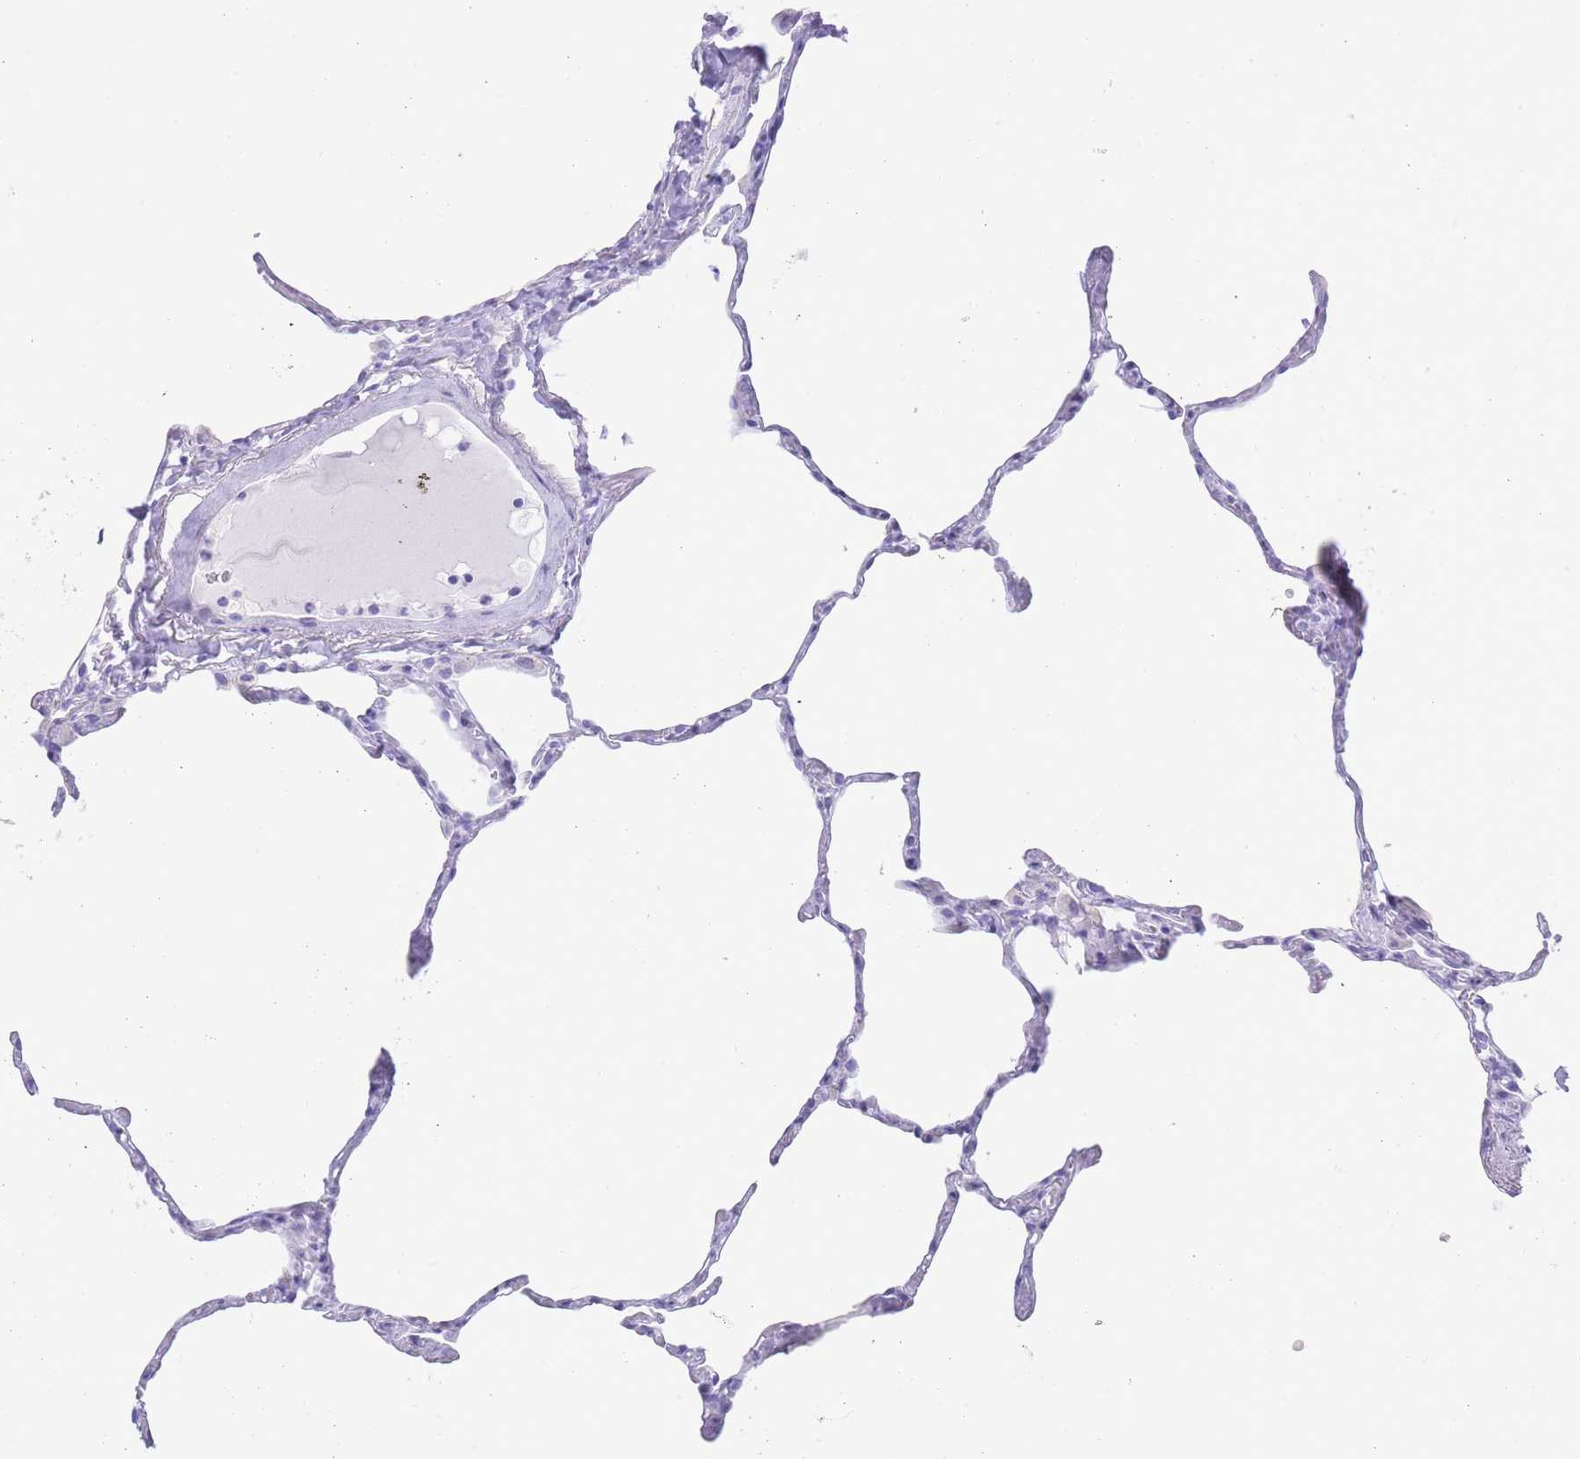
{"staining": {"intensity": "negative", "quantity": "none", "location": "none"}, "tissue": "lung", "cell_type": "Alveolar cells", "image_type": "normal", "snomed": [{"axis": "morphology", "description": "Normal tissue, NOS"}, {"axis": "topography", "description": "Lung"}], "caption": "This is a histopathology image of IHC staining of benign lung, which shows no positivity in alveolar cells.", "gene": "ELOA2", "patient": {"sex": "male", "age": 65}}